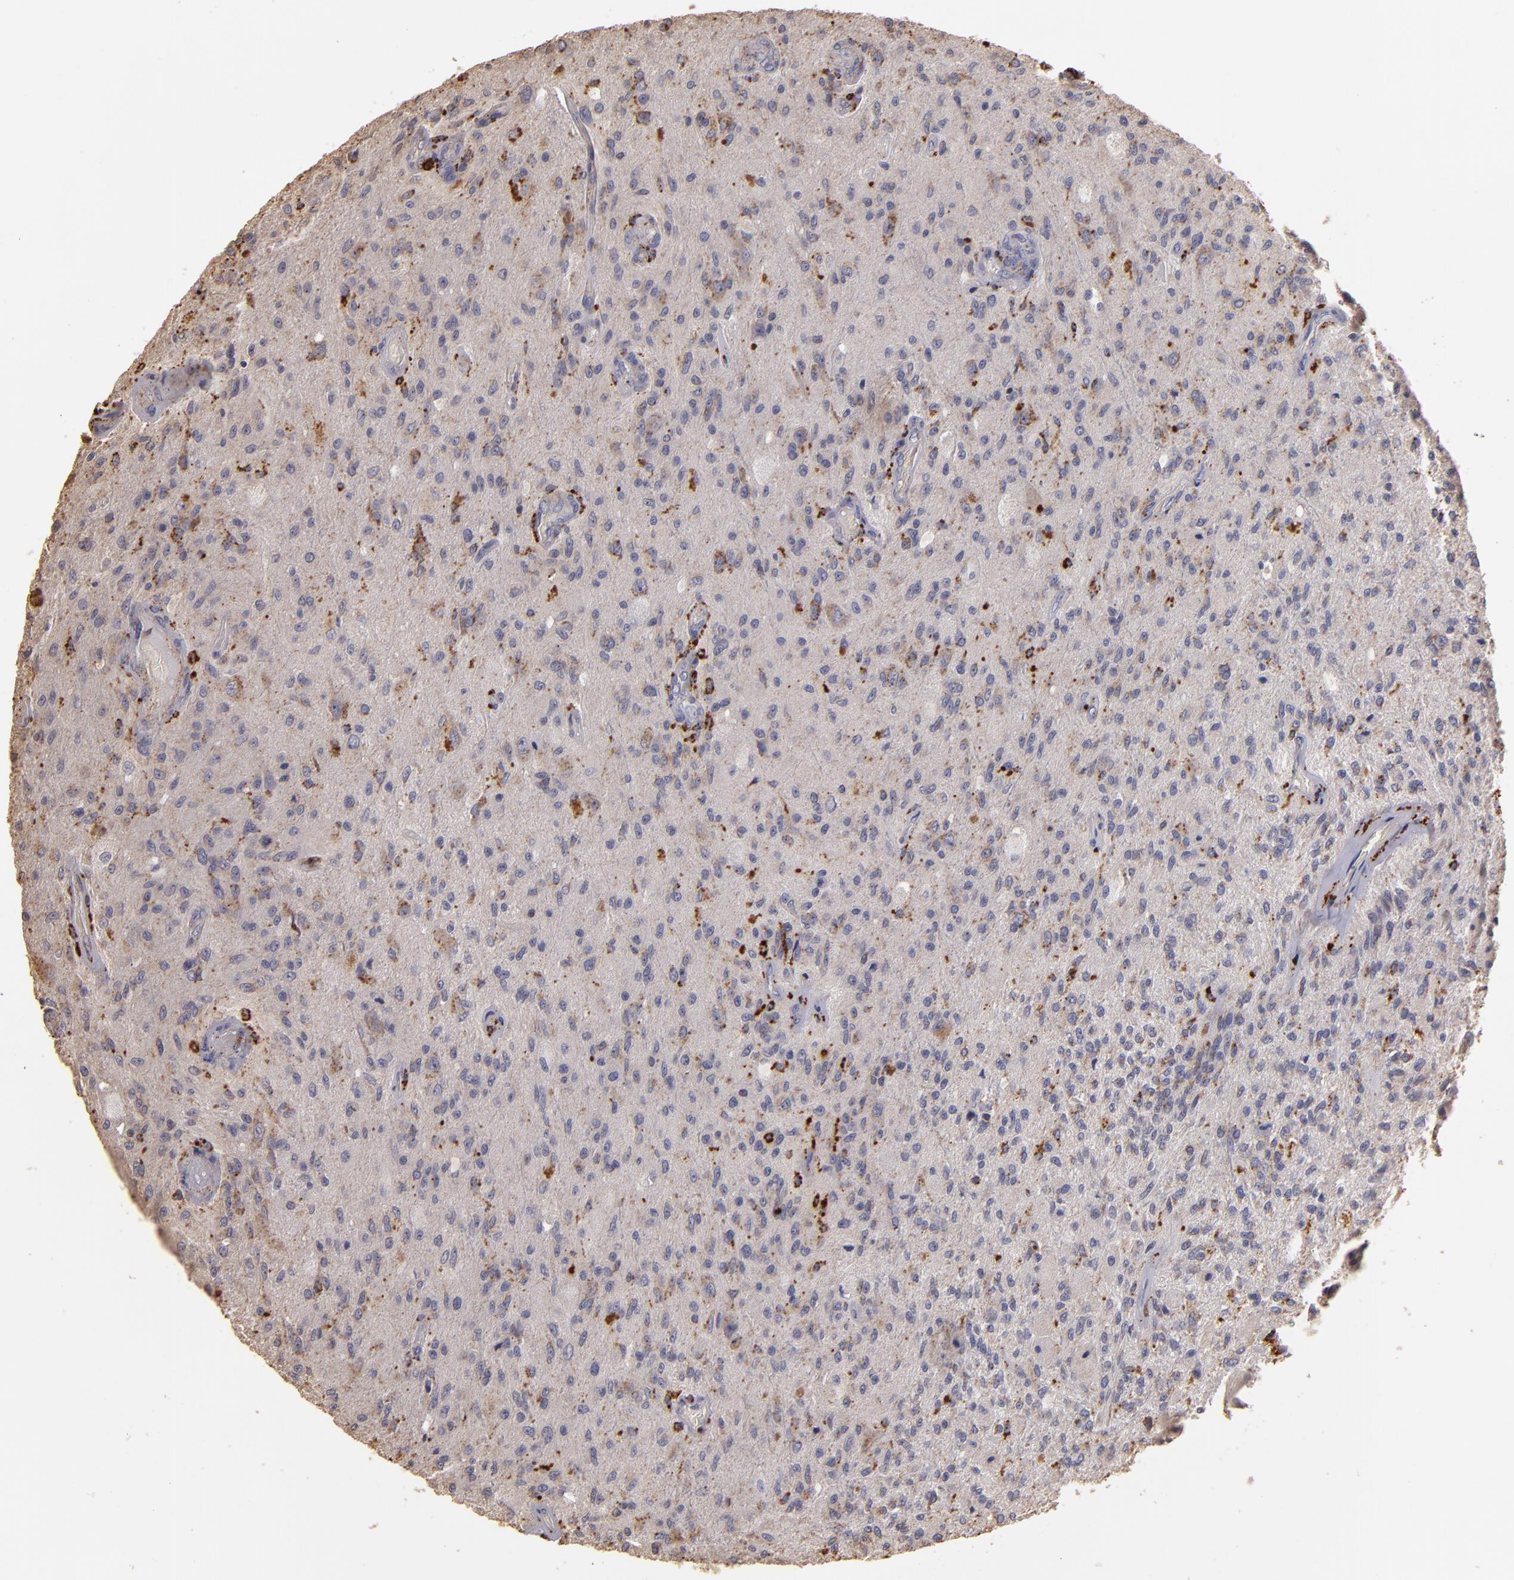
{"staining": {"intensity": "moderate", "quantity": "<25%", "location": "cytoplasmic/membranous"}, "tissue": "glioma", "cell_type": "Tumor cells", "image_type": "cancer", "snomed": [{"axis": "morphology", "description": "Normal tissue, NOS"}, {"axis": "morphology", "description": "Glioma, malignant, High grade"}, {"axis": "topography", "description": "Cerebral cortex"}], "caption": "Human high-grade glioma (malignant) stained for a protein (brown) exhibits moderate cytoplasmic/membranous positive staining in approximately <25% of tumor cells.", "gene": "TRAF1", "patient": {"sex": "male", "age": 77}}